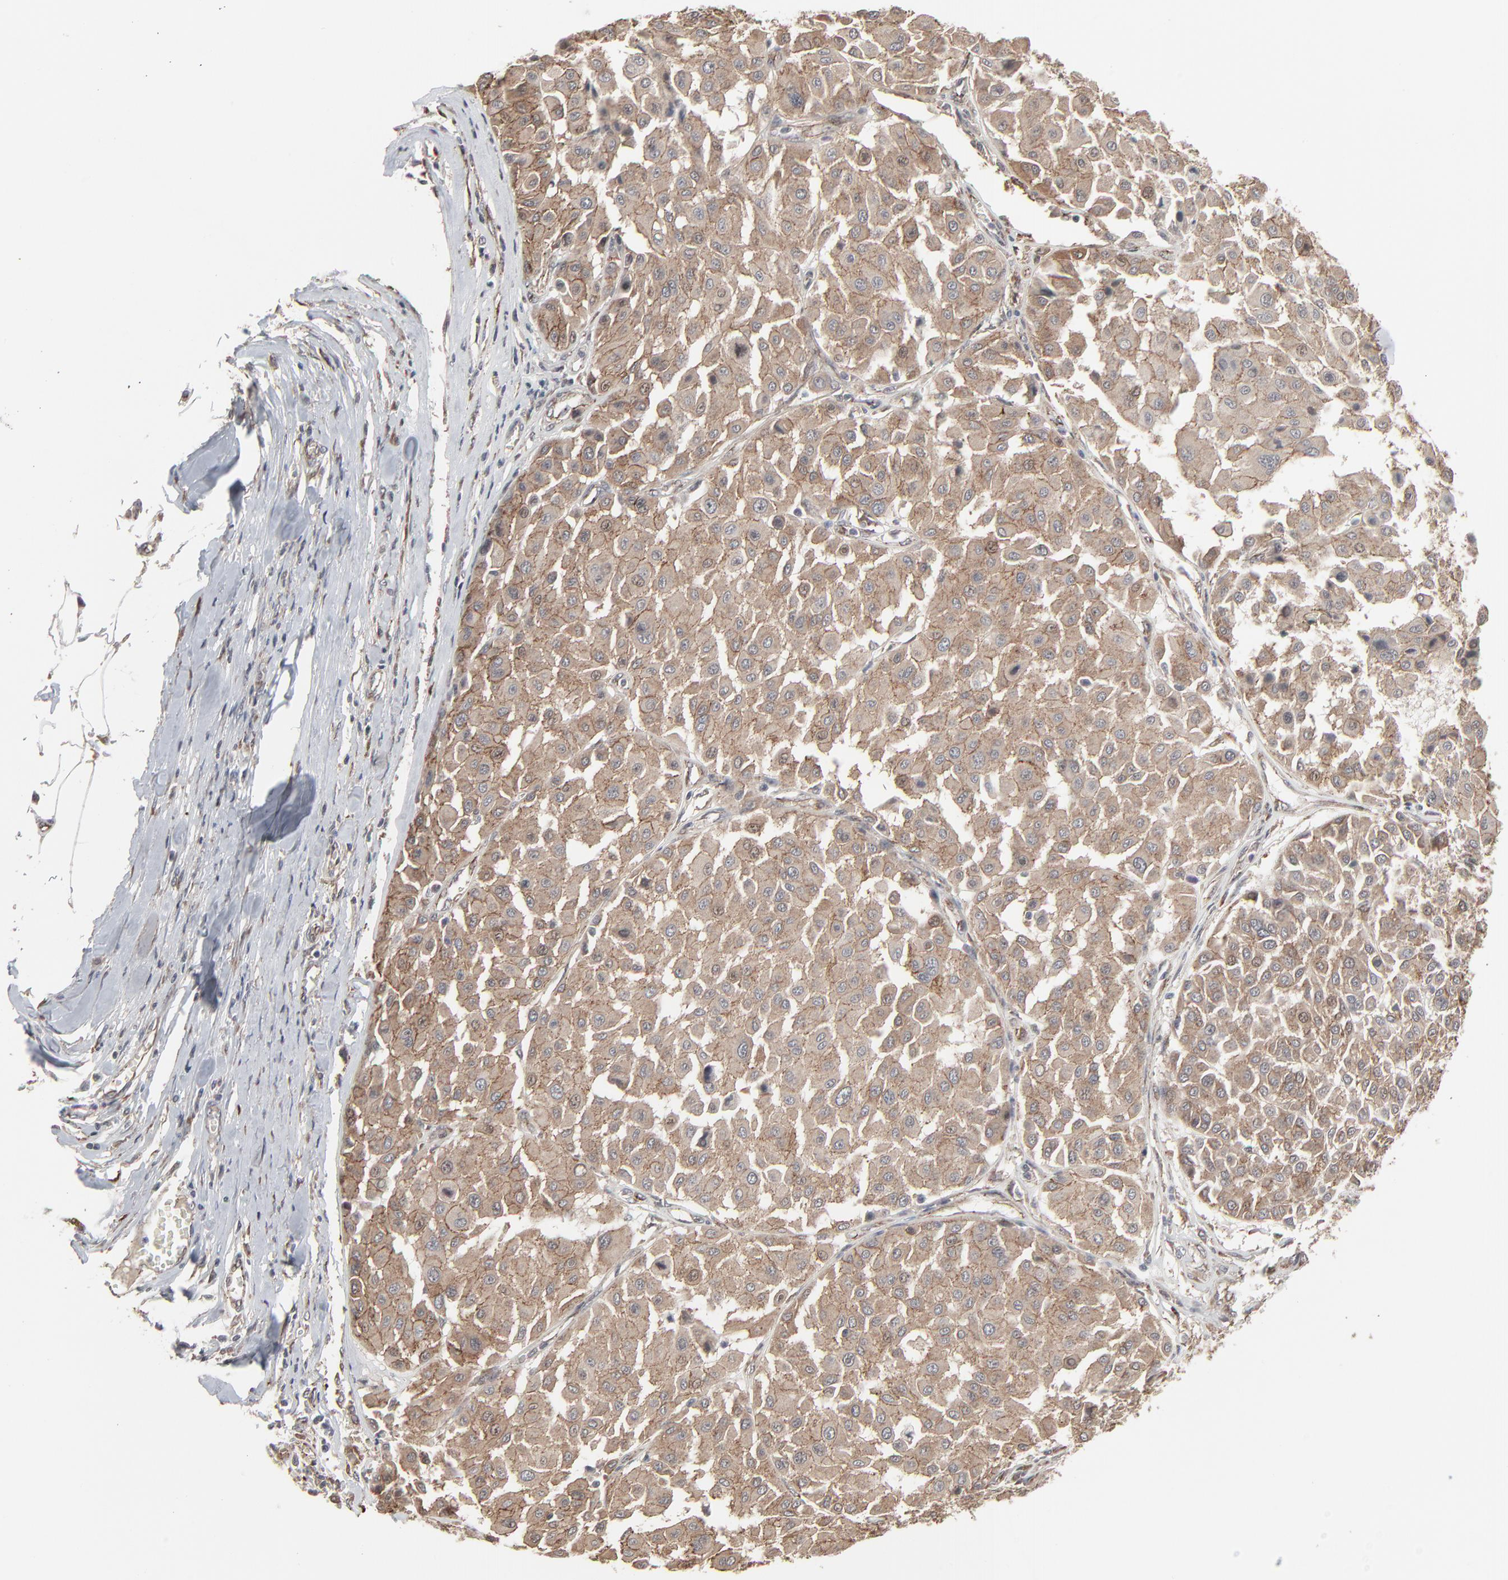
{"staining": {"intensity": "moderate", "quantity": ">75%", "location": "cytoplasmic/membranous"}, "tissue": "melanoma", "cell_type": "Tumor cells", "image_type": "cancer", "snomed": [{"axis": "morphology", "description": "Malignant melanoma, Metastatic site"}, {"axis": "topography", "description": "Soft tissue"}], "caption": "Immunohistochemical staining of melanoma reveals medium levels of moderate cytoplasmic/membranous expression in about >75% of tumor cells.", "gene": "CTNND1", "patient": {"sex": "male", "age": 41}}